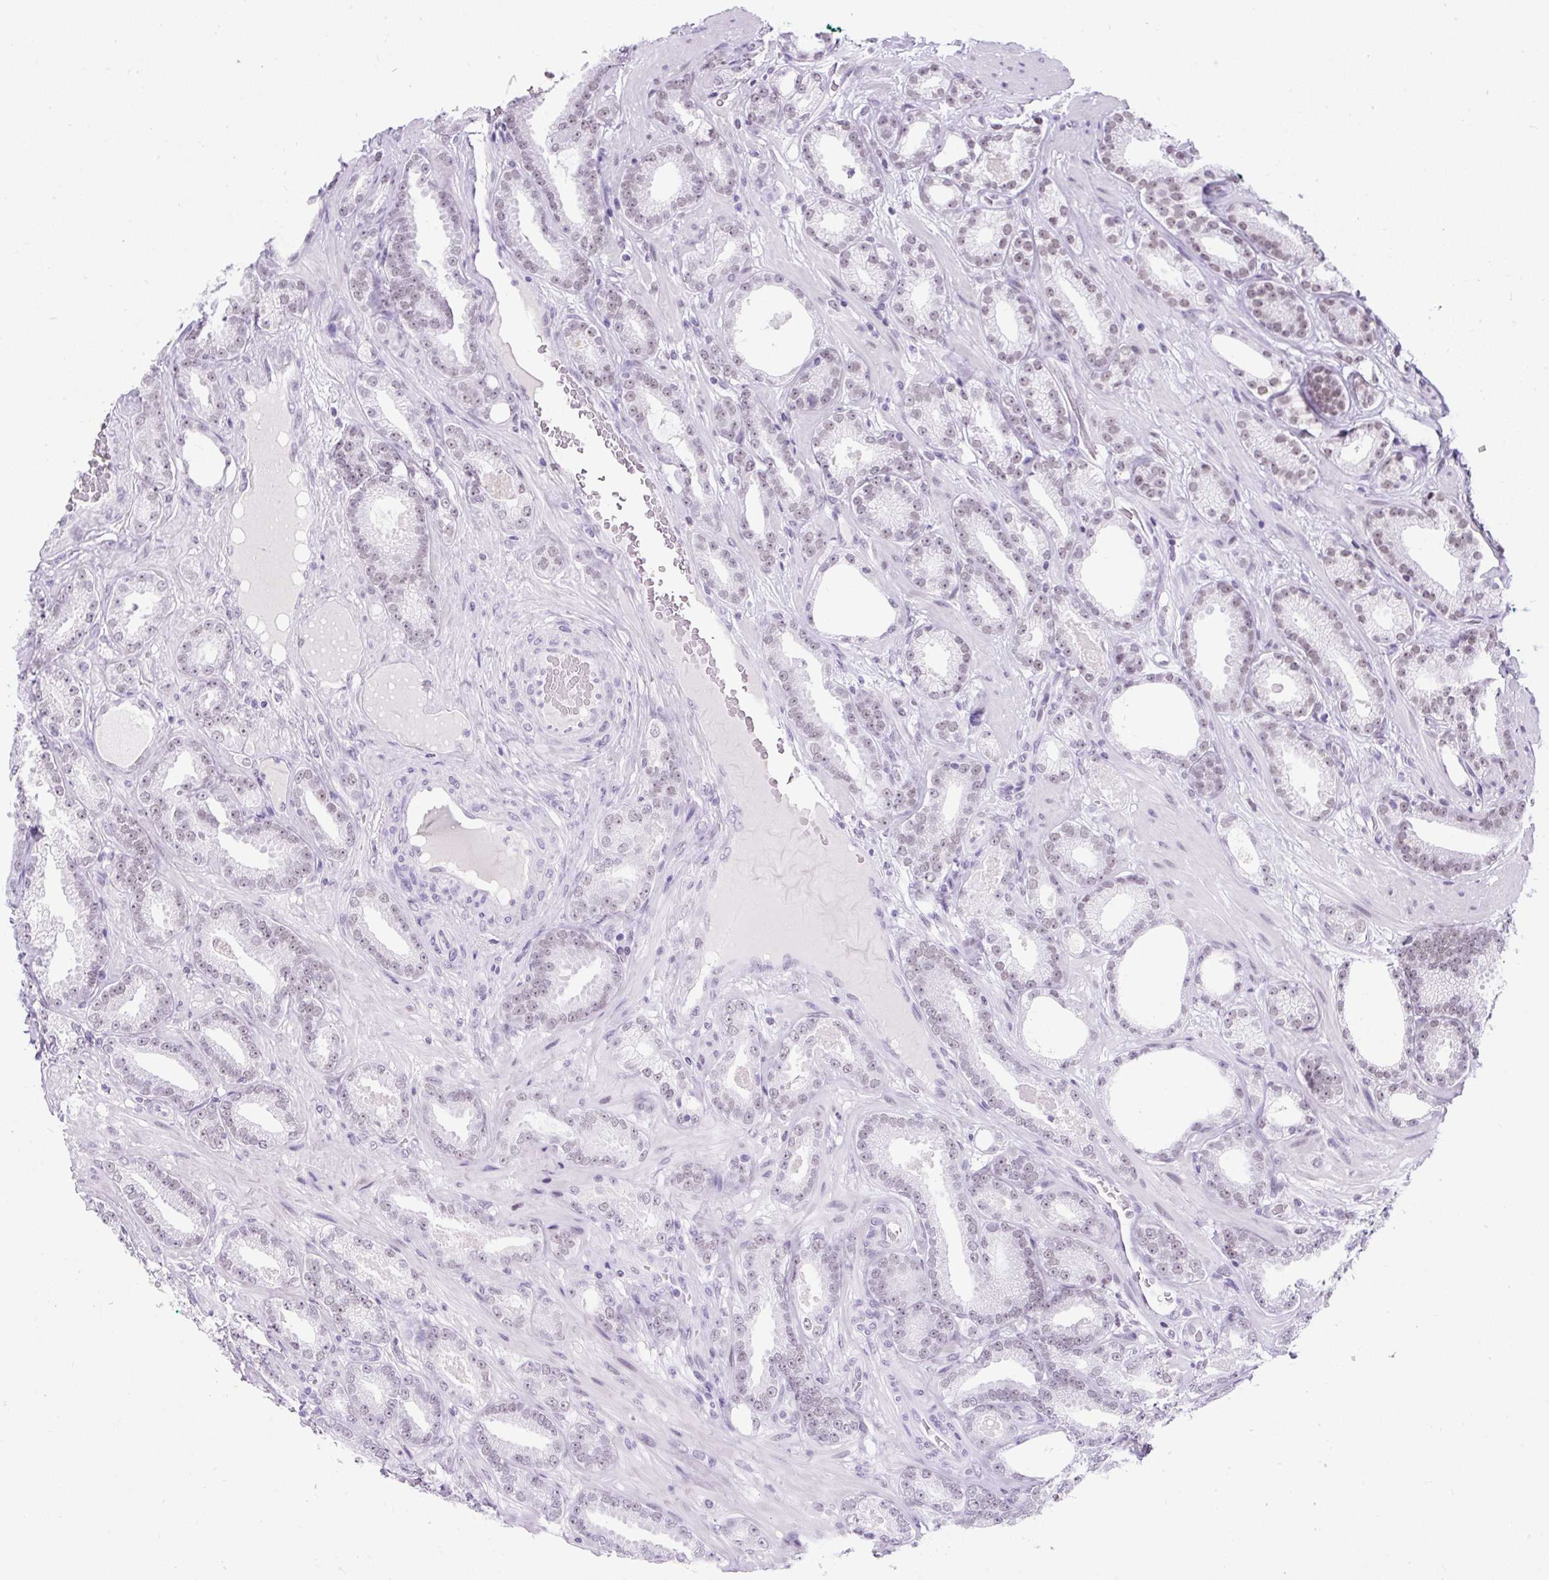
{"staining": {"intensity": "weak", "quantity": "25%-75%", "location": "nuclear"}, "tissue": "prostate cancer", "cell_type": "Tumor cells", "image_type": "cancer", "snomed": [{"axis": "morphology", "description": "Adenocarcinoma, Low grade"}, {"axis": "topography", "description": "Prostate"}], "caption": "DAB (3,3'-diaminobenzidine) immunohistochemical staining of prostate cancer (adenocarcinoma (low-grade)) shows weak nuclear protein staining in about 25%-75% of tumor cells.", "gene": "PLCXD2", "patient": {"sex": "male", "age": 61}}